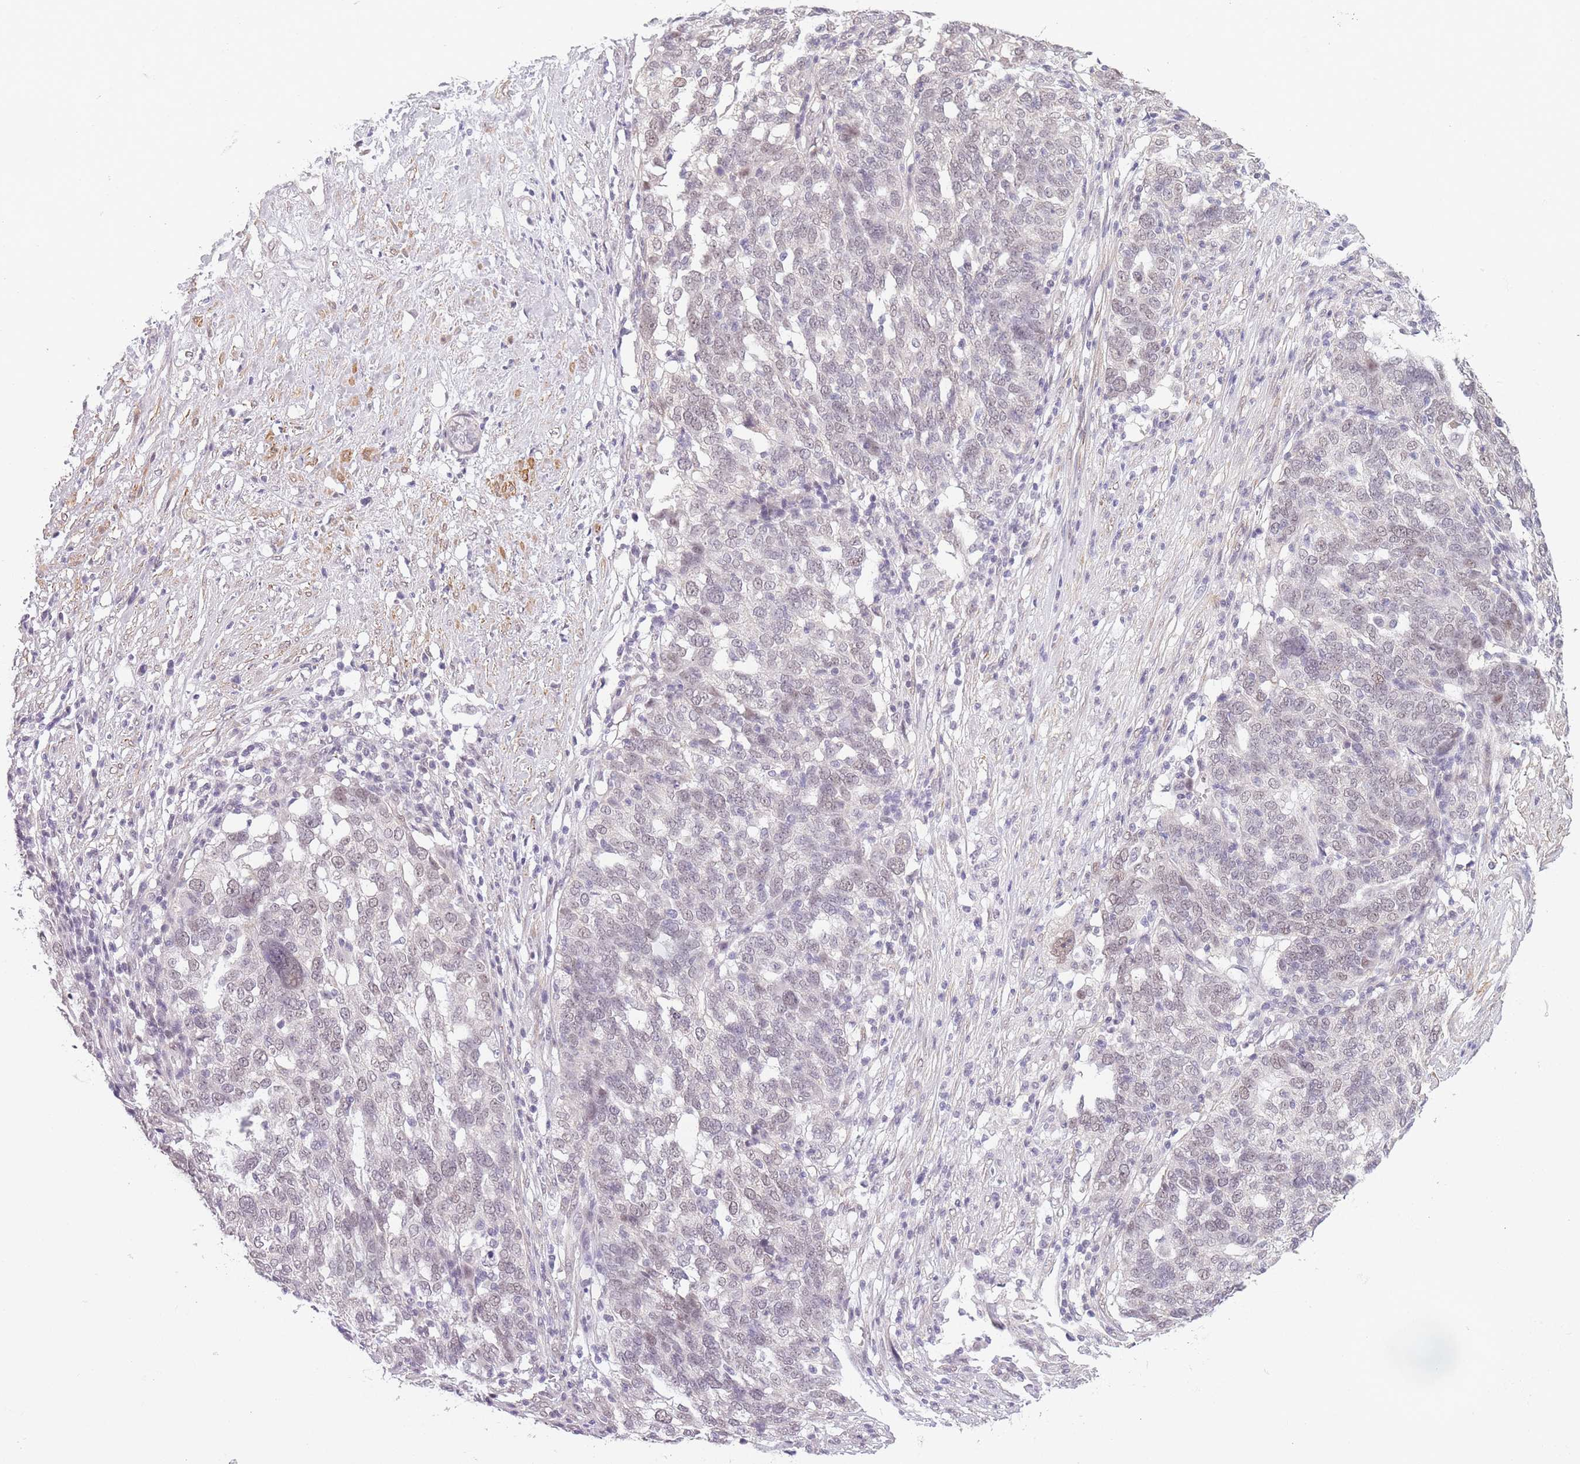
{"staining": {"intensity": "moderate", "quantity": "<25%", "location": "nuclear"}, "tissue": "ovarian cancer", "cell_type": "Tumor cells", "image_type": "cancer", "snomed": [{"axis": "morphology", "description": "Cystadenocarcinoma, serous, NOS"}, {"axis": "topography", "description": "Ovary"}], "caption": "High-power microscopy captured an immunohistochemistry (IHC) photomicrograph of serous cystadenocarcinoma (ovarian), revealing moderate nuclear expression in approximately <25% of tumor cells.", "gene": "SIN3B", "patient": {"sex": "female", "age": 59}}